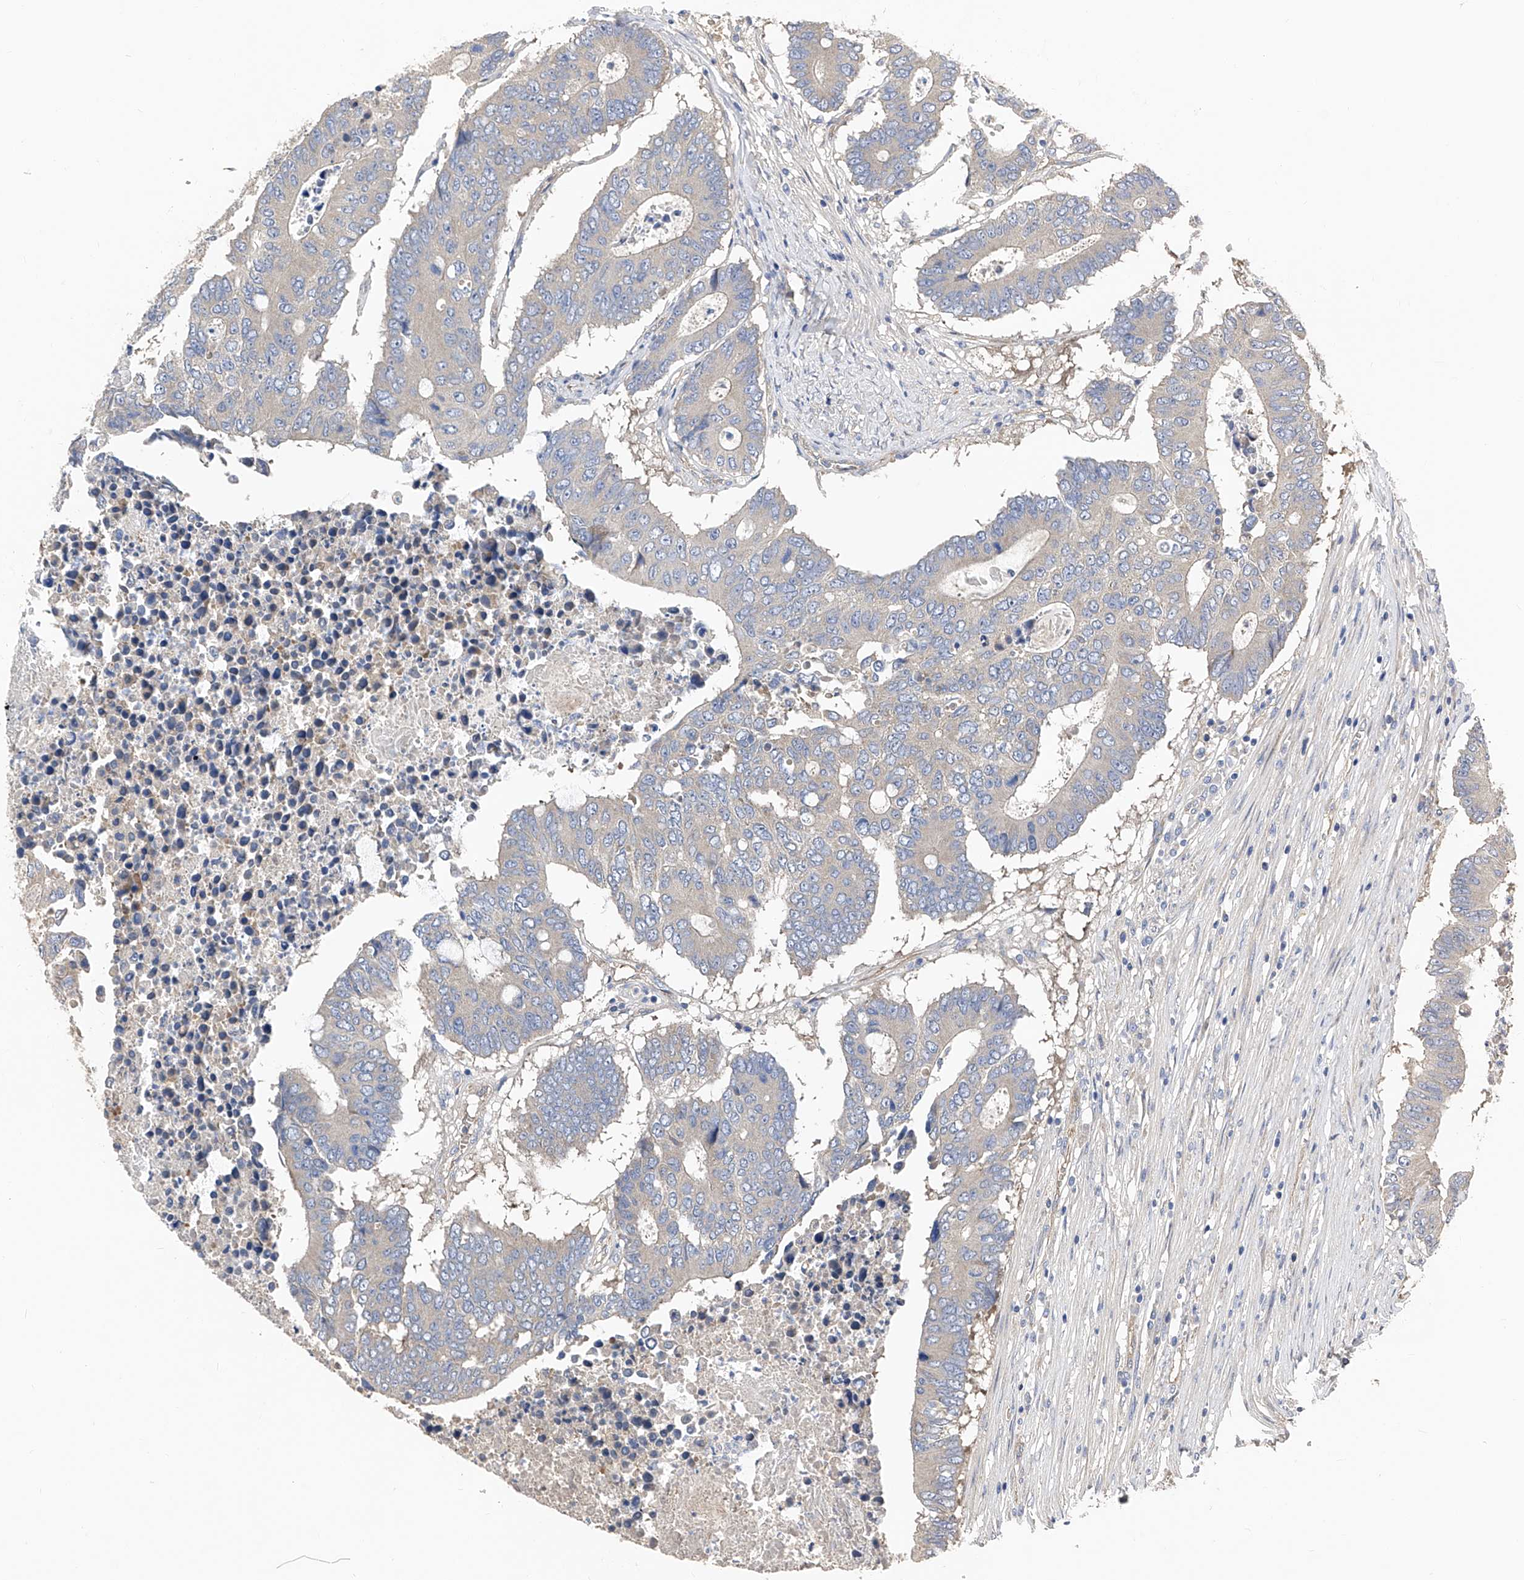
{"staining": {"intensity": "negative", "quantity": "none", "location": "none"}, "tissue": "colorectal cancer", "cell_type": "Tumor cells", "image_type": "cancer", "snomed": [{"axis": "morphology", "description": "Adenocarcinoma, NOS"}, {"axis": "topography", "description": "Colon"}], "caption": "Photomicrograph shows no protein positivity in tumor cells of colorectal cancer (adenocarcinoma) tissue.", "gene": "PTK2", "patient": {"sex": "male", "age": 87}}